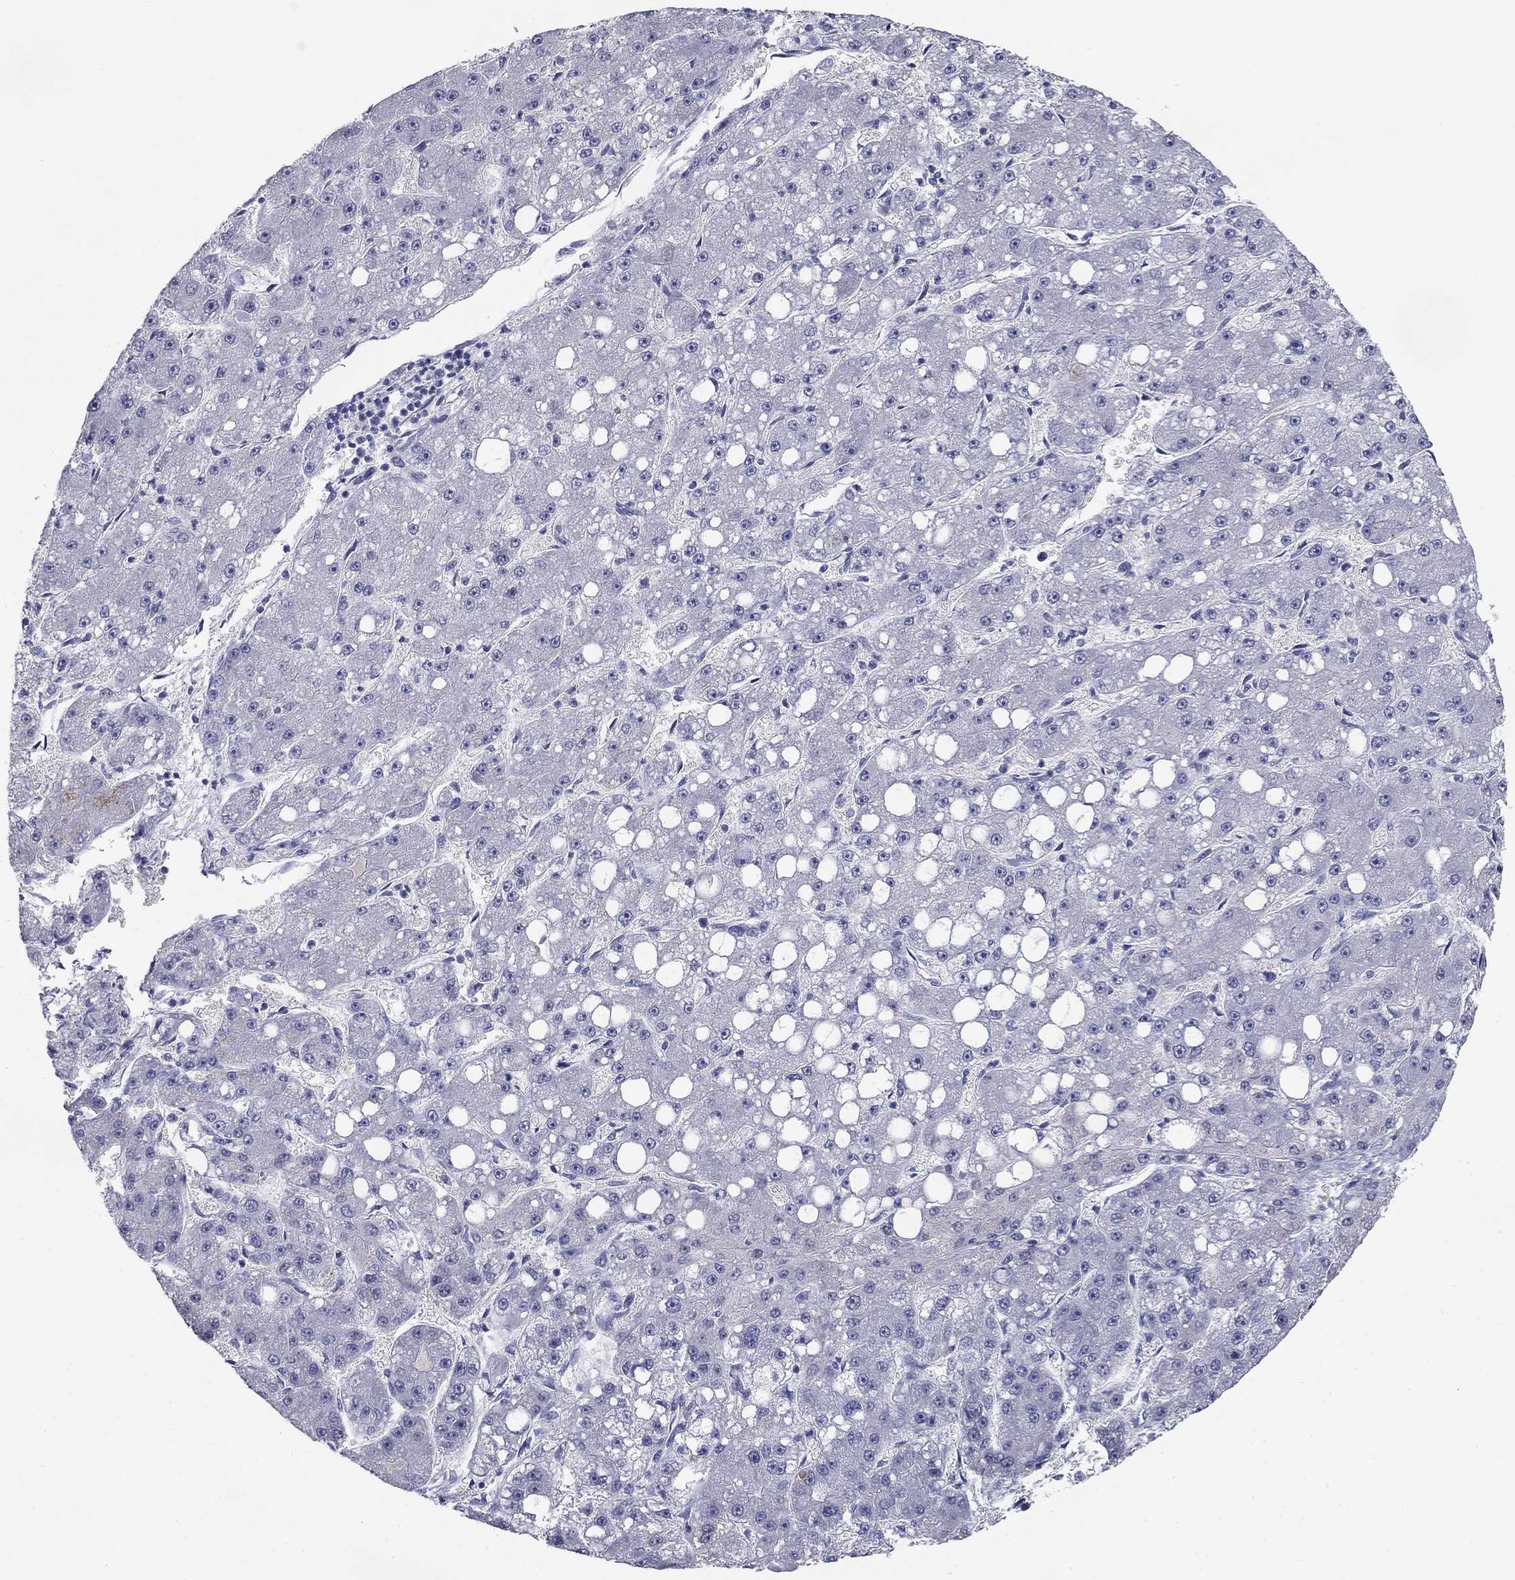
{"staining": {"intensity": "negative", "quantity": "none", "location": "none"}, "tissue": "liver cancer", "cell_type": "Tumor cells", "image_type": "cancer", "snomed": [{"axis": "morphology", "description": "Carcinoma, Hepatocellular, NOS"}, {"axis": "topography", "description": "Liver"}], "caption": "This is a image of immunohistochemistry (IHC) staining of liver hepatocellular carcinoma, which shows no expression in tumor cells.", "gene": "GRK7", "patient": {"sex": "male", "age": 67}}